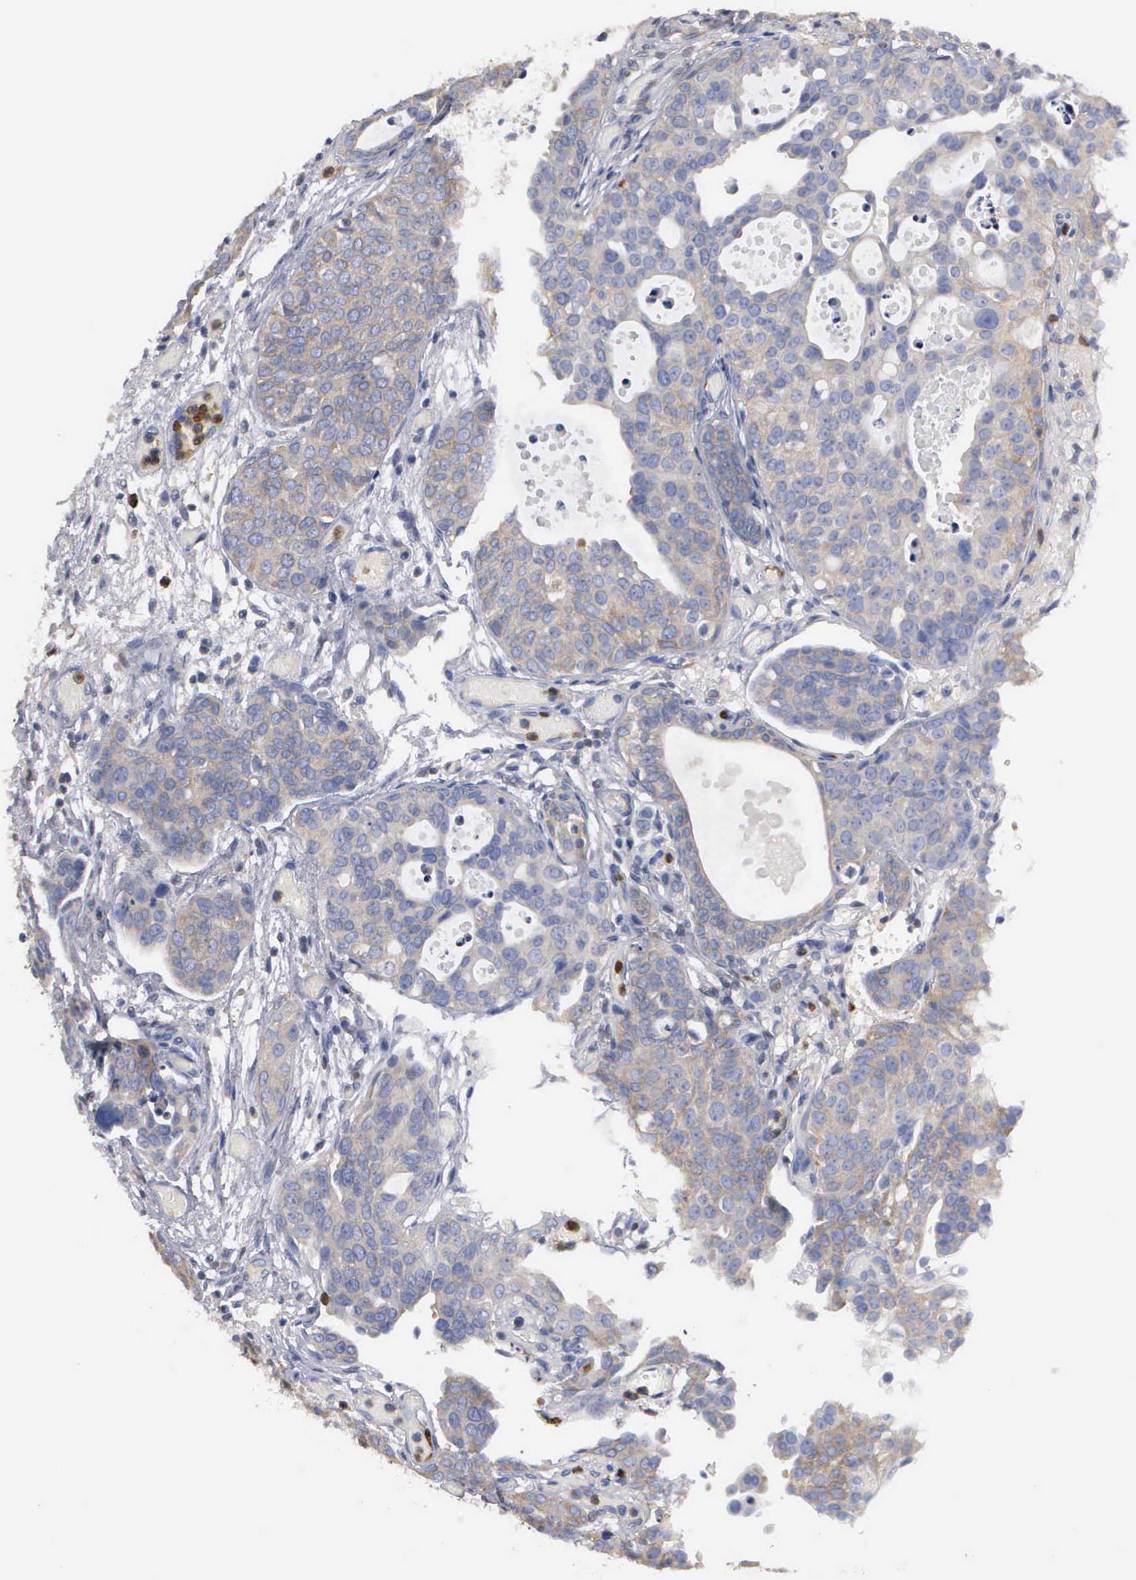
{"staining": {"intensity": "weak", "quantity": "25%-75%", "location": "cytoplasmic/membranous"}, "tissue": "urothelial cancer", "cell_type": "Tumor cells", "image_type": "cancer", "snomed": [{"axis": "morphology", "description": "Urothelial carcinoma, High grade"}, {"axis": "topography", "description": "Urinary bladder"}], "caption": "Urothelial cancer tissue reveals weak cytoplasmic/membranous positivity in about 25%-75% of tumor cells, visualized by immunohistochemistry.", "gene": "G6PD", "patient": {"sex": "male", "age": 78}}